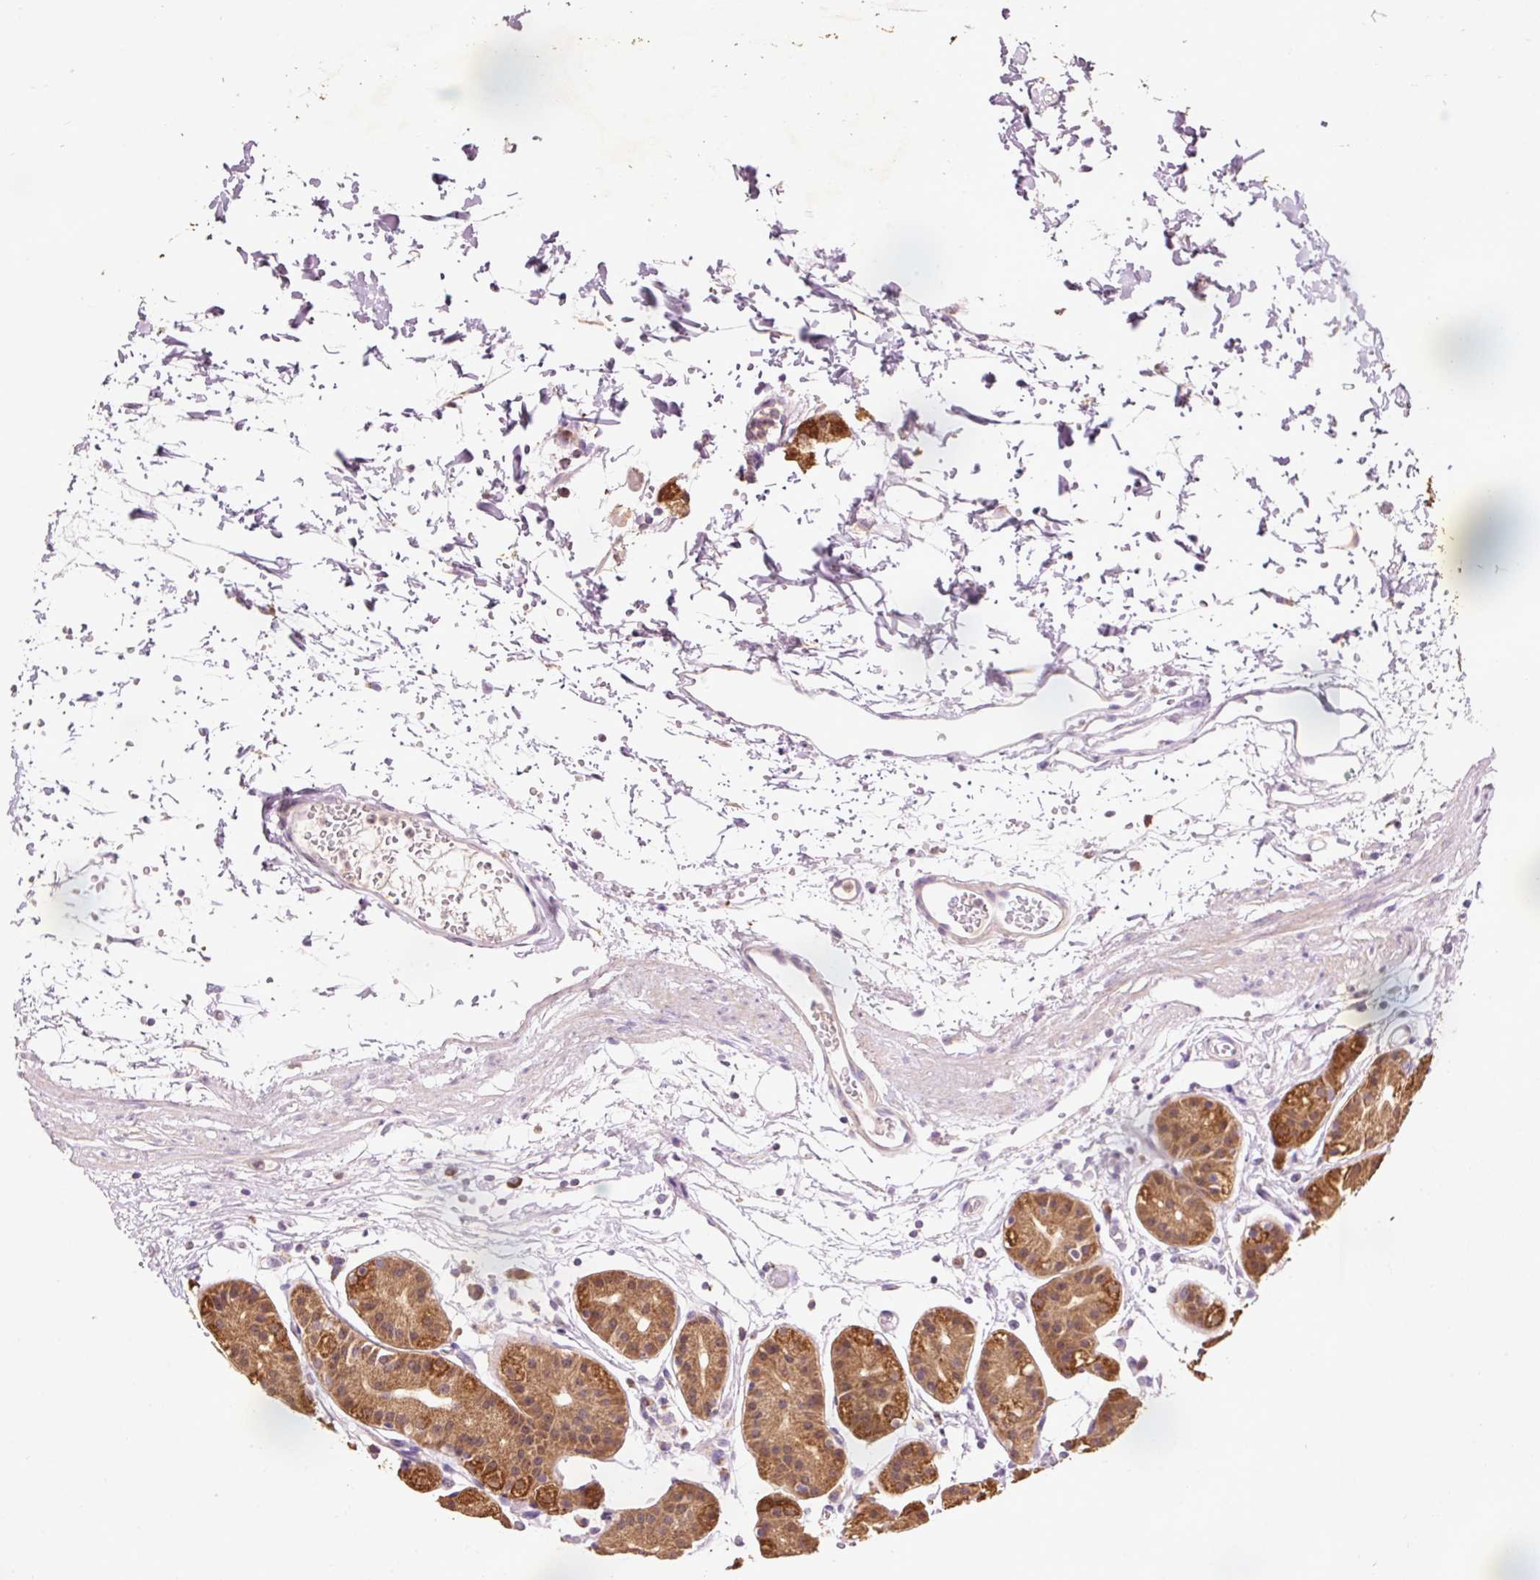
{"staining": {"intensity": "strong", "quantity": "25%-75%", "location": "cytoplasmic/membranous"}, "tissue": "stomach", "cell_type": "Glandular cells", "image_type": "normal", "snomed": [{"axis": "morphology", "description": "Normal tissue, NOS"}, {"axis": "topography", "description": "Stomach"}], "caption": "Immunohistochemical staining of unremarkable stomach shows 25%-75% levels of strong cytoplasmic/membranous protein staining in approximately 25%-75% of glandular cells.", "gene": "PRDX5", "patient": {"sex": "female", "age": 57}}